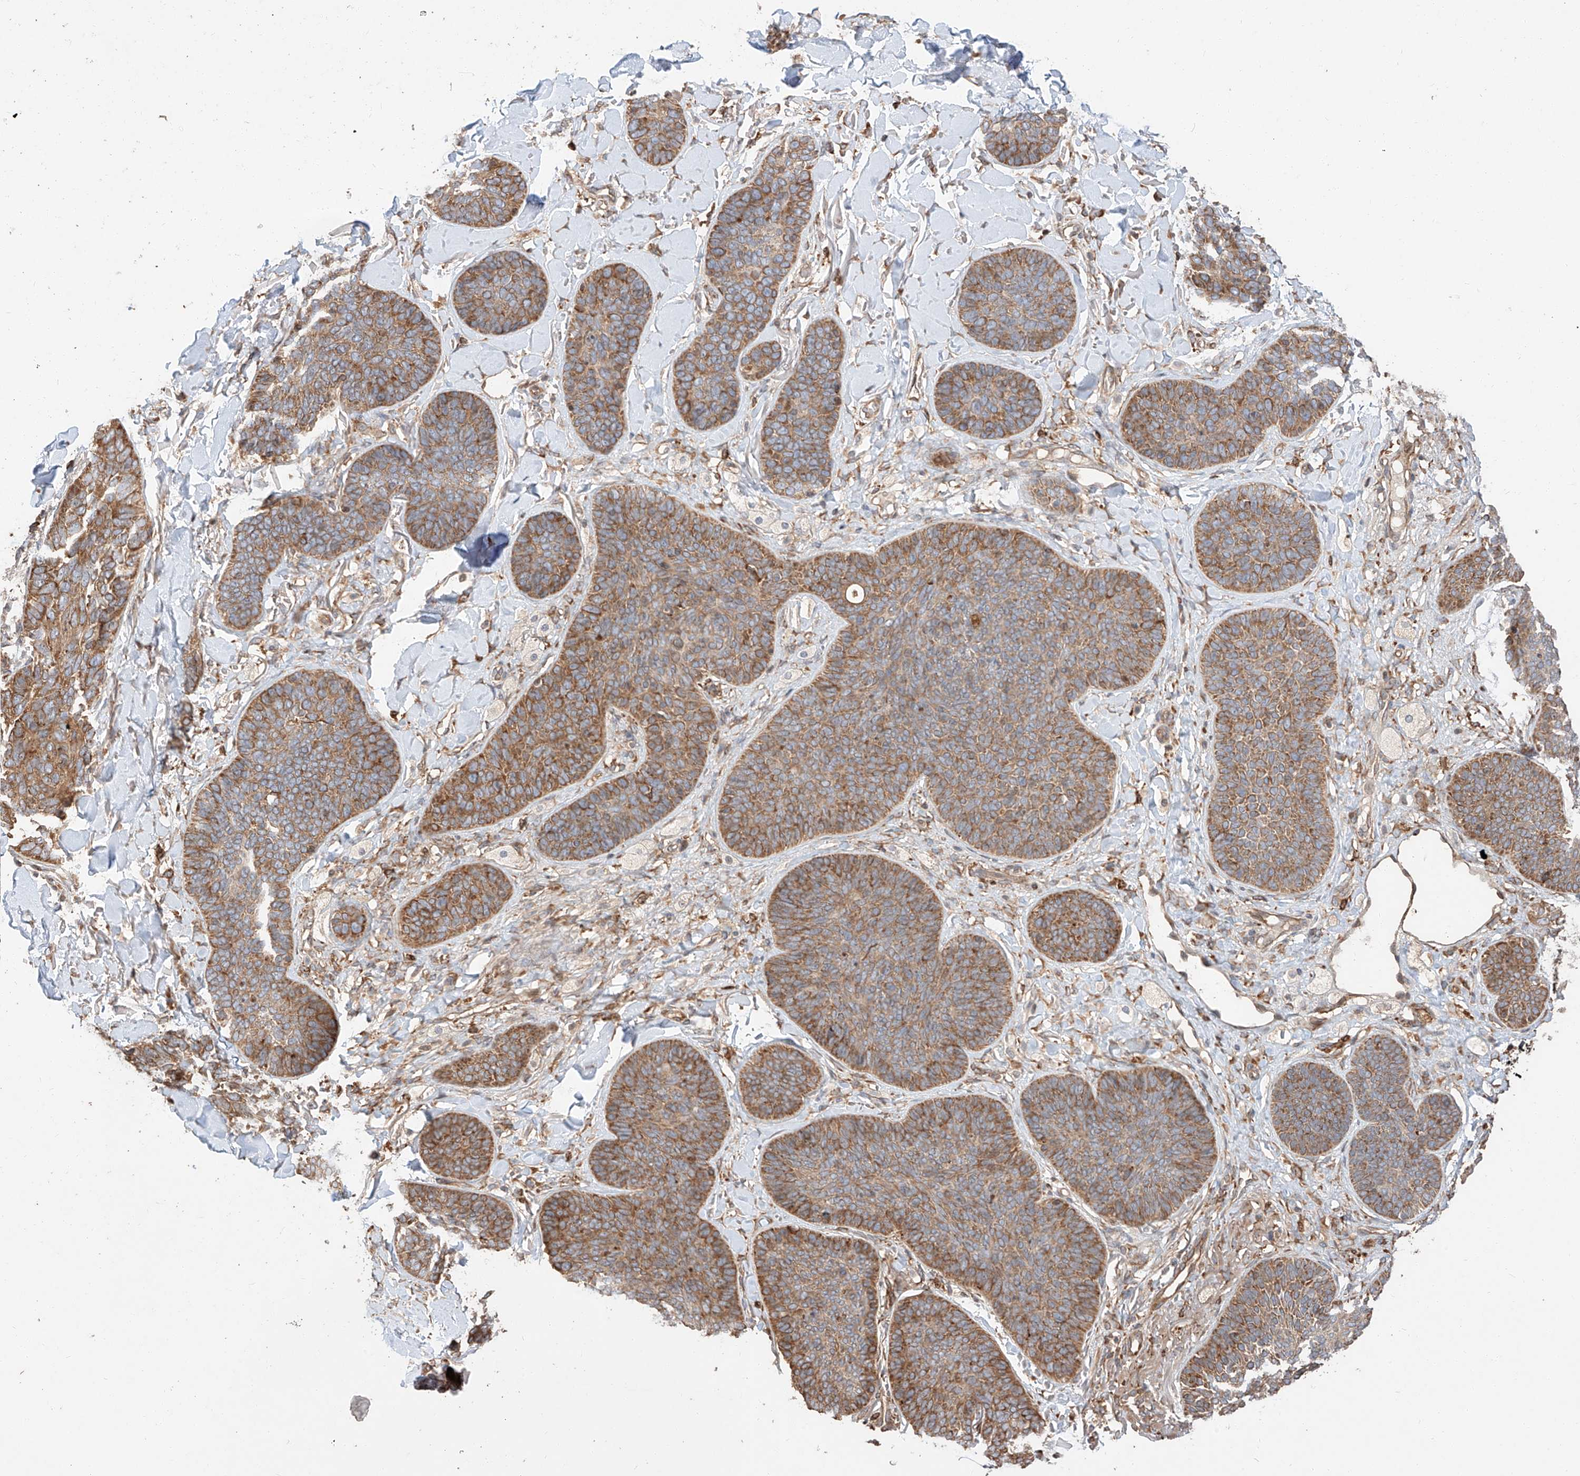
{"staining": {"intensity": "moderate", "quantity": ">75%", "location": "cytoplasmic/membranous"}, "tissue": "skin cancer", "cell_type": "Tumor cells", "image_type": "cancer", "snomed": [{"axis": "morphology", "description": "Basal cell carcinoma"}, {"axis": "topography", "description": "Skin"}], "caption": "Human skin cancer stained for a protein (brown) demonstrates moderate cytoplasmic/membranous positive positivity in about >75% of tumor cells.", "gene": "ZNF84", "patient": {"sex": "male", "age": 85}}